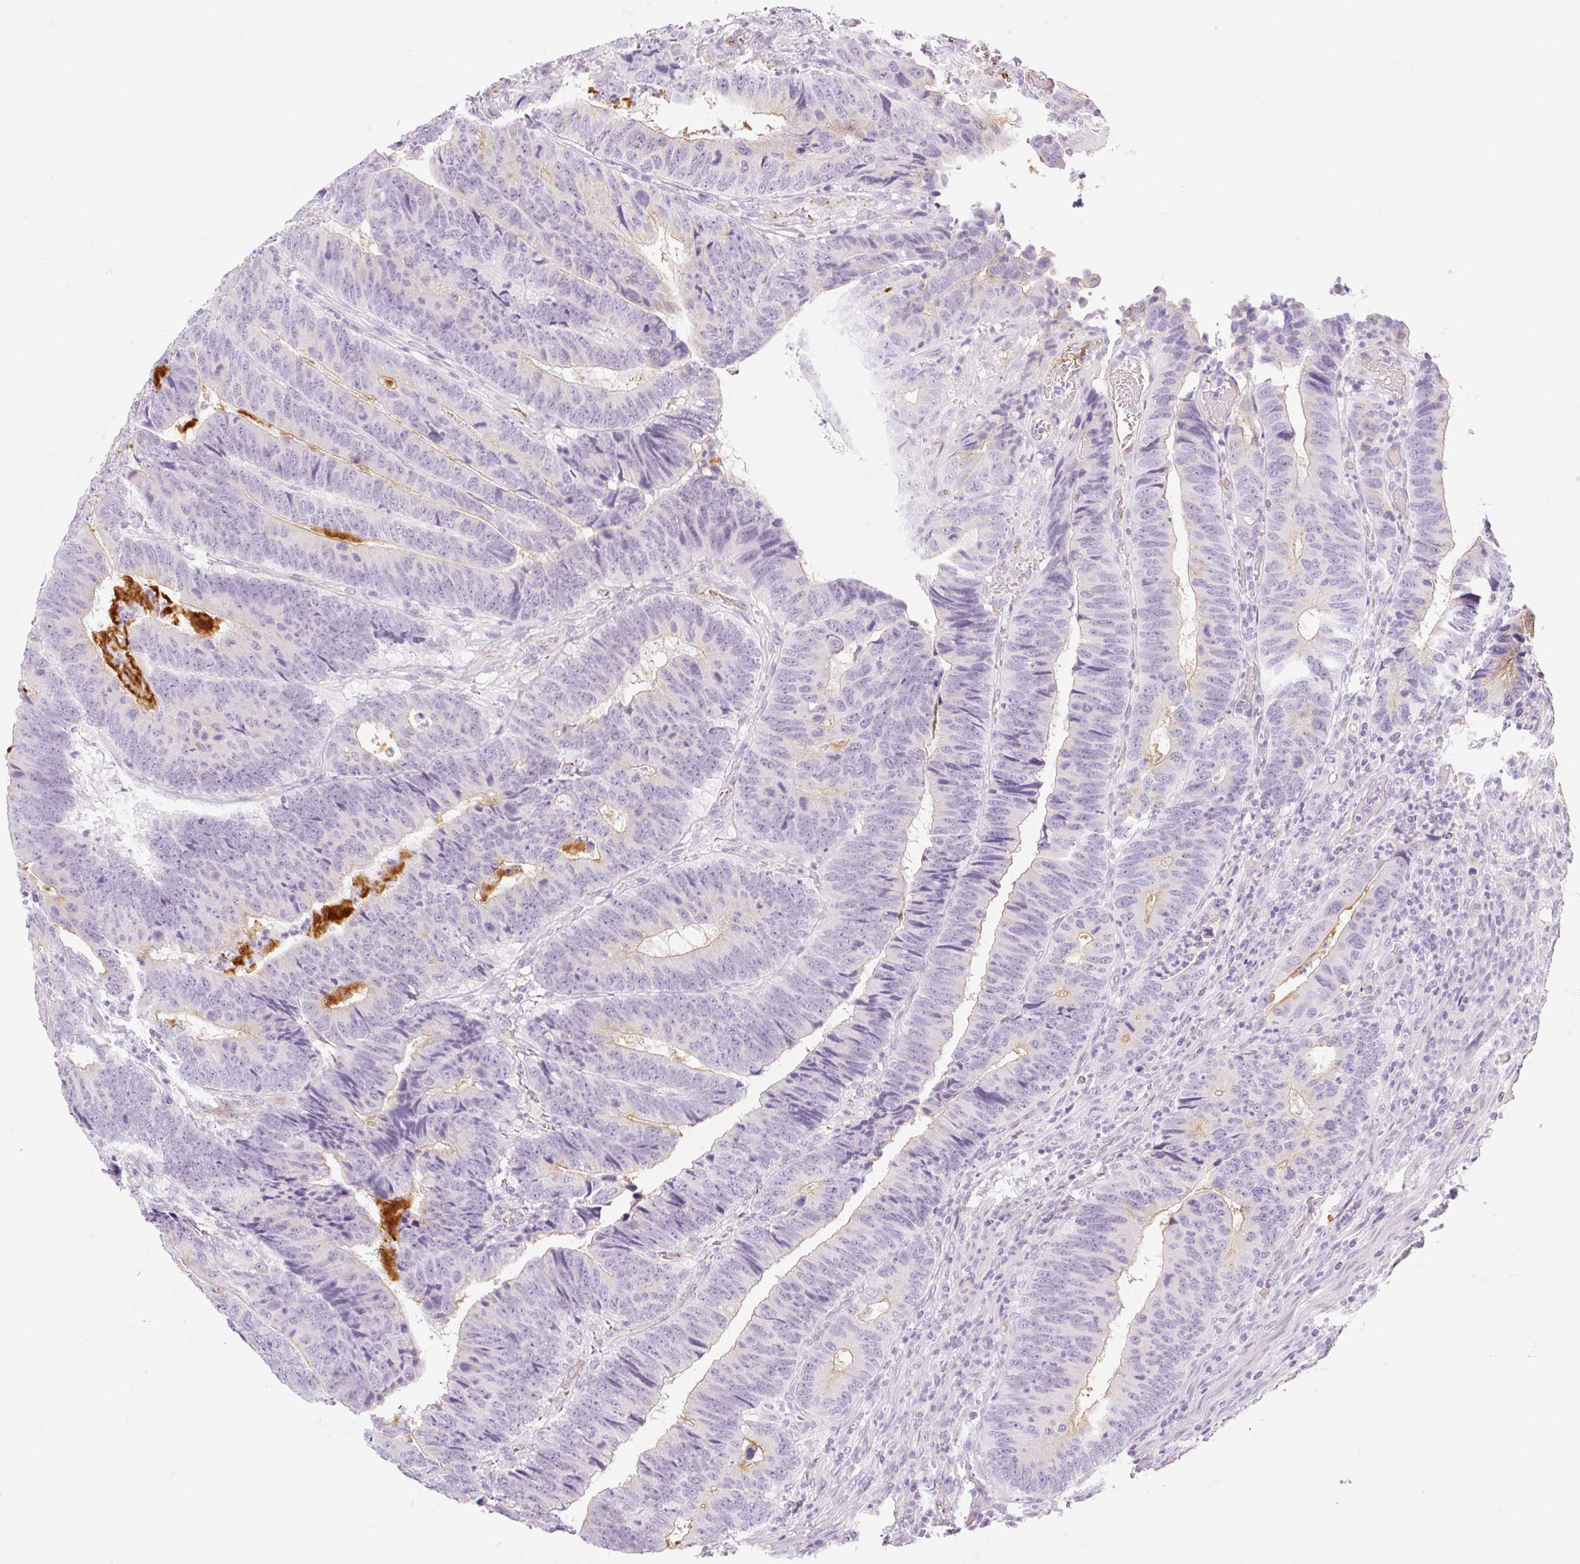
{"staining": {"intensity": "weak", "quantity": "<25%", "location": "cytoplasmic/membranous"}, "tissue": "colorectal cancer", "cell_type": "Tumor cells", "image_type": "cancer", "snomed": [{"axis": "morphology", "description": "Adenocarcinoma, NOS"}, {"axis": "topography", "description": "Colon"}], "caption": "Colorectal adenocarcinoma was stained to show a protein in brown. There is no significant positivity in tumor cells. Brightfield microscopy of immunohistochemistry (IHC) stained with DAB (brown) and hematoxylin (blue), captured at high magnification.", "gene": "TAF1L", "patient": {"sex": "male", "age": 62}}